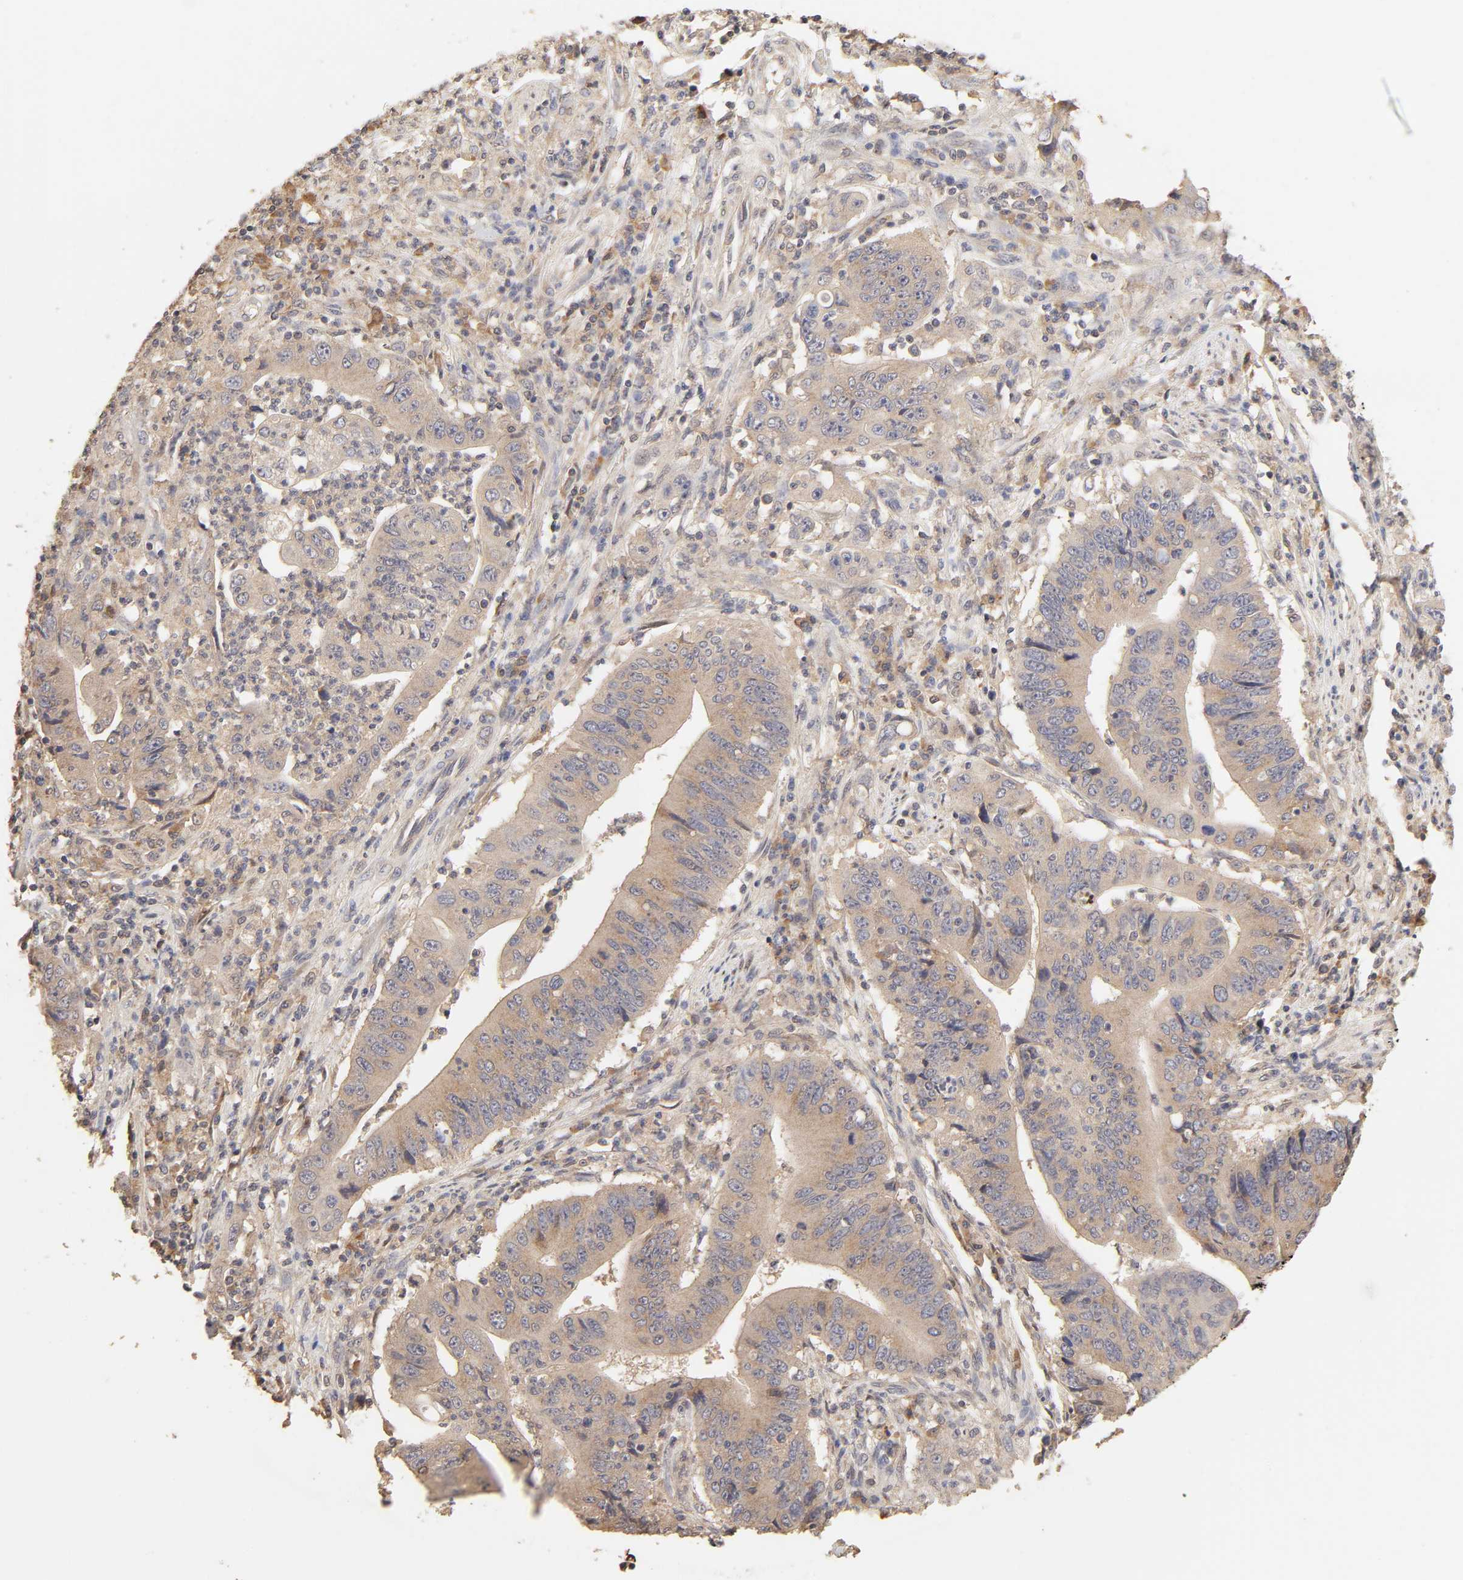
{"staining": {"intensity": "weak", "quantity": ">75%", "location": "cytoplasmic/membranous"}, "tissue": "pancreatic cancer", "cell_type": "Tumor cells", "image_type": "cancer", "snomed": [{"axis": "morphology", "description": "Adenocarcinoma, NOS"}, {"axis": "topography", "description": "Pancreas"}], "caption": "Pancreatic cancer (adenocarcinoma) stained with a protein marker exhibits weak staining in tumor cells.", "gene": "AP1G2", "patient": {"sex": "female", "age": 48}}